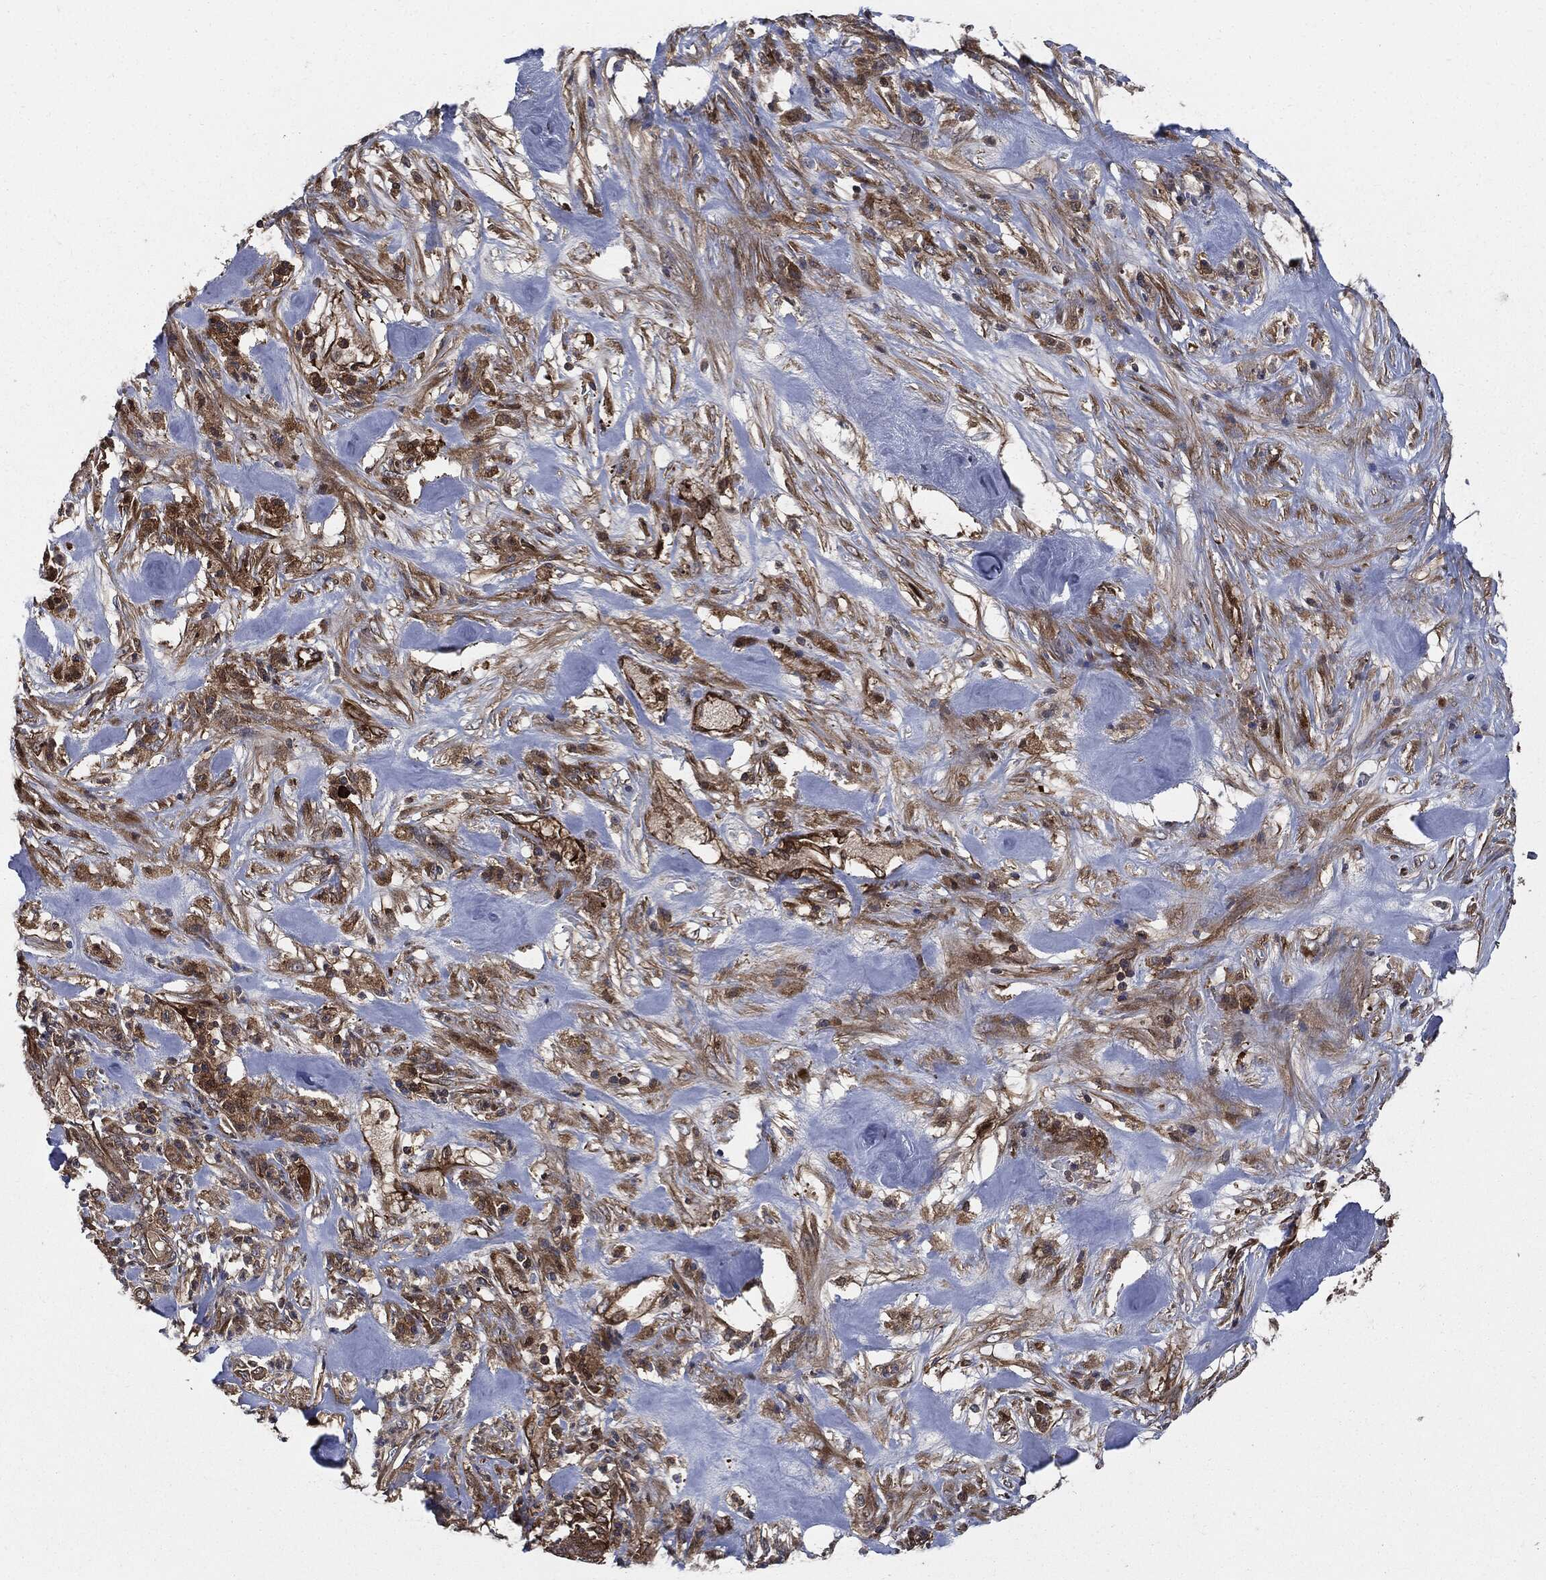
{"staining": {"intensity": "strong", "quantity": ">75%", "location": "cytoplasmic/membranous"}, "tissue": "pancreatic cancer", "cell_type": "Tumor cells", "image_type": "cancer", "snomed": [{"axis": "morphology", "description": "Adenocarcinoma, NOS"}, {"axis": "topography", "description": "Pancreas"}], "caption": "Protein staining demonstrates strong cytoplasmic/membranous staining in about >75% of tumor cells in pancreatic cancer.", "gene": "XPNPEP1", "patient": {"sex": "male", "age": 71}}